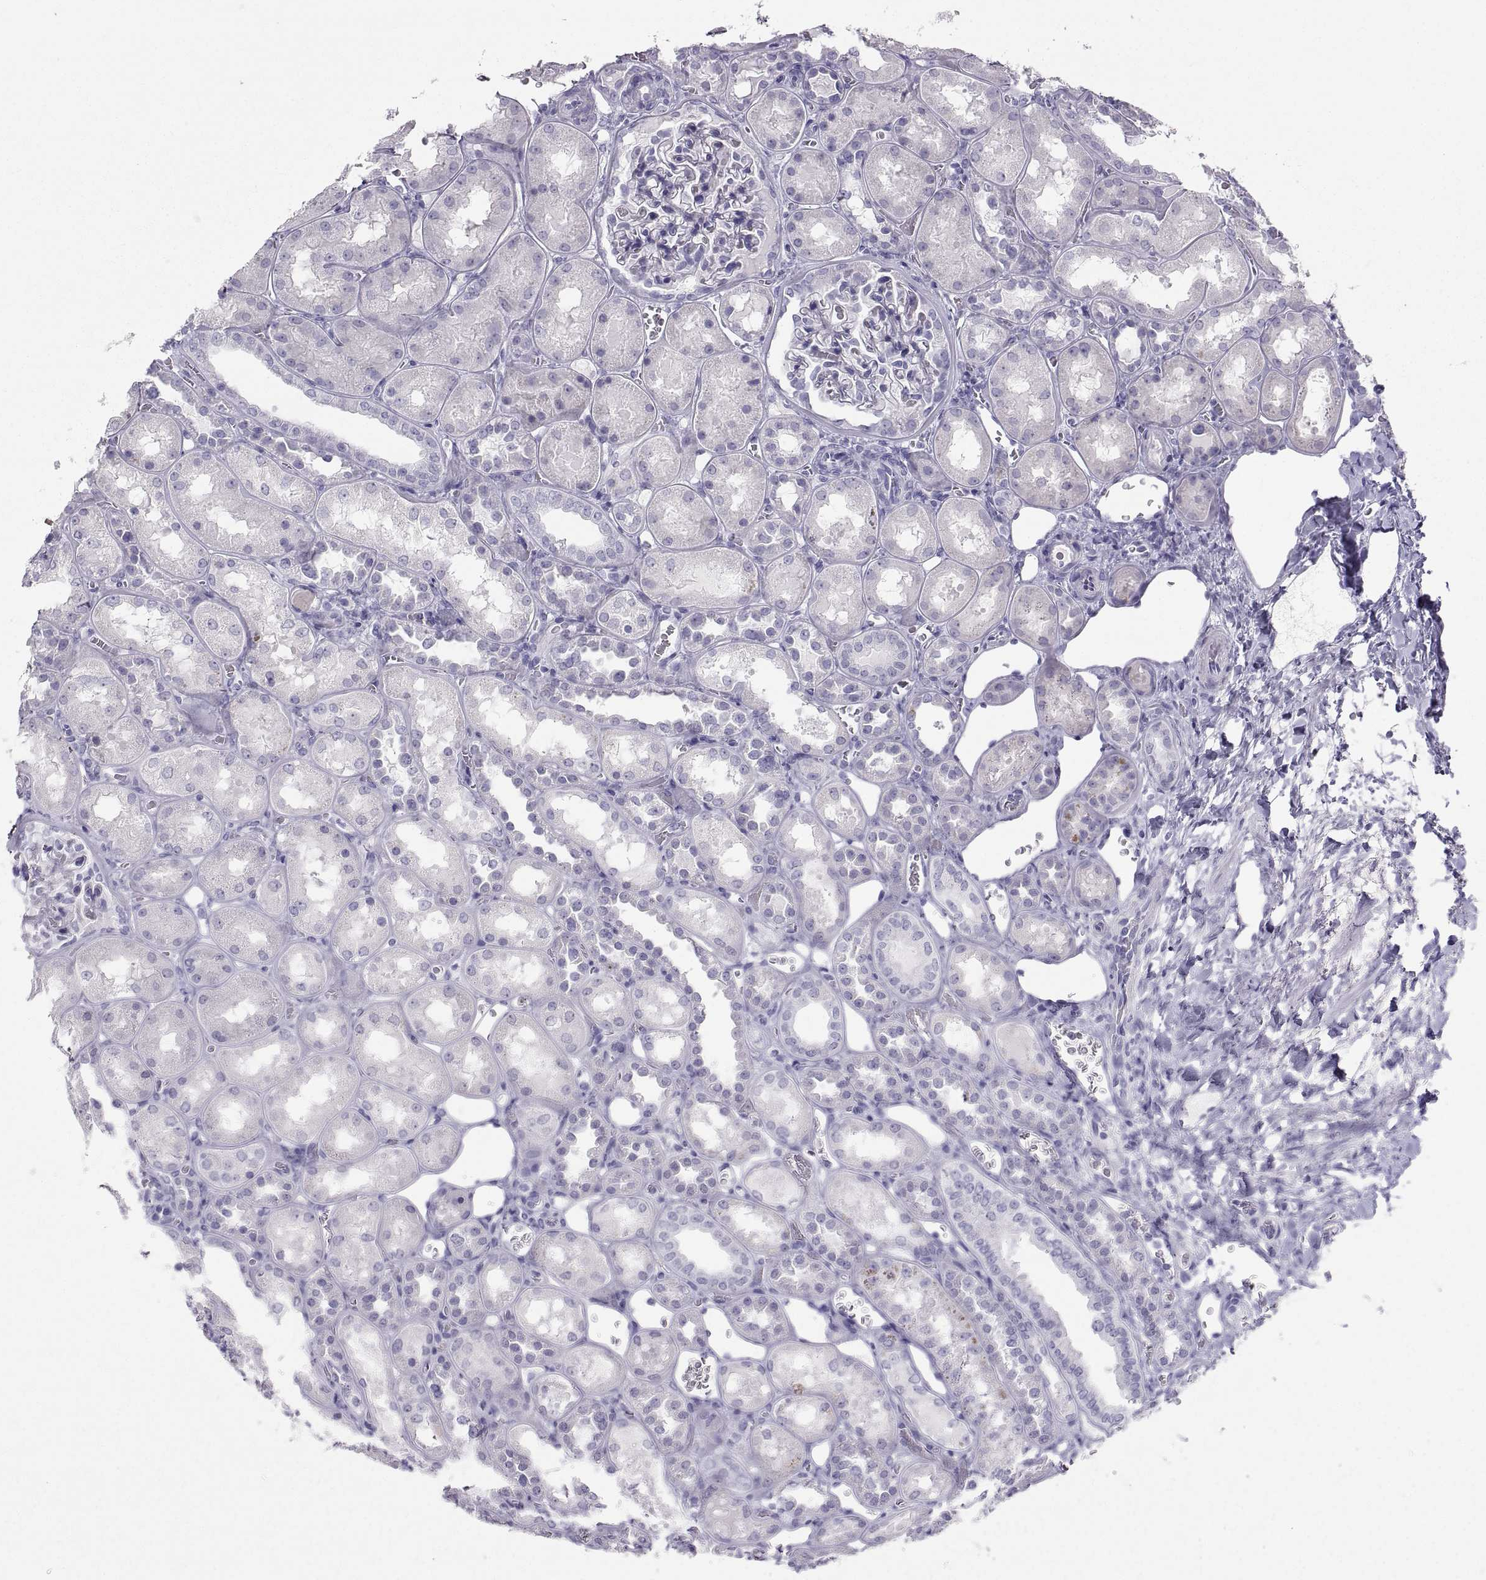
{"staining": {"intensity": "negative", "quantity": "none", "location": "none"}, "tissue": "kidney", "cell_type": "Cells in glomeruli", "image_type": "normal", "snomed": [{"axis": "morphology", "description": "Normal tissue, NOS"}, {"axis": "topography", "description": "Kidney"}], "caption": "The photomicrograph exhibits no significant expression in cells in glomeruli of kidney.", "gene": "SEMG1", "patient": {"sex": "male", "age": 73}}